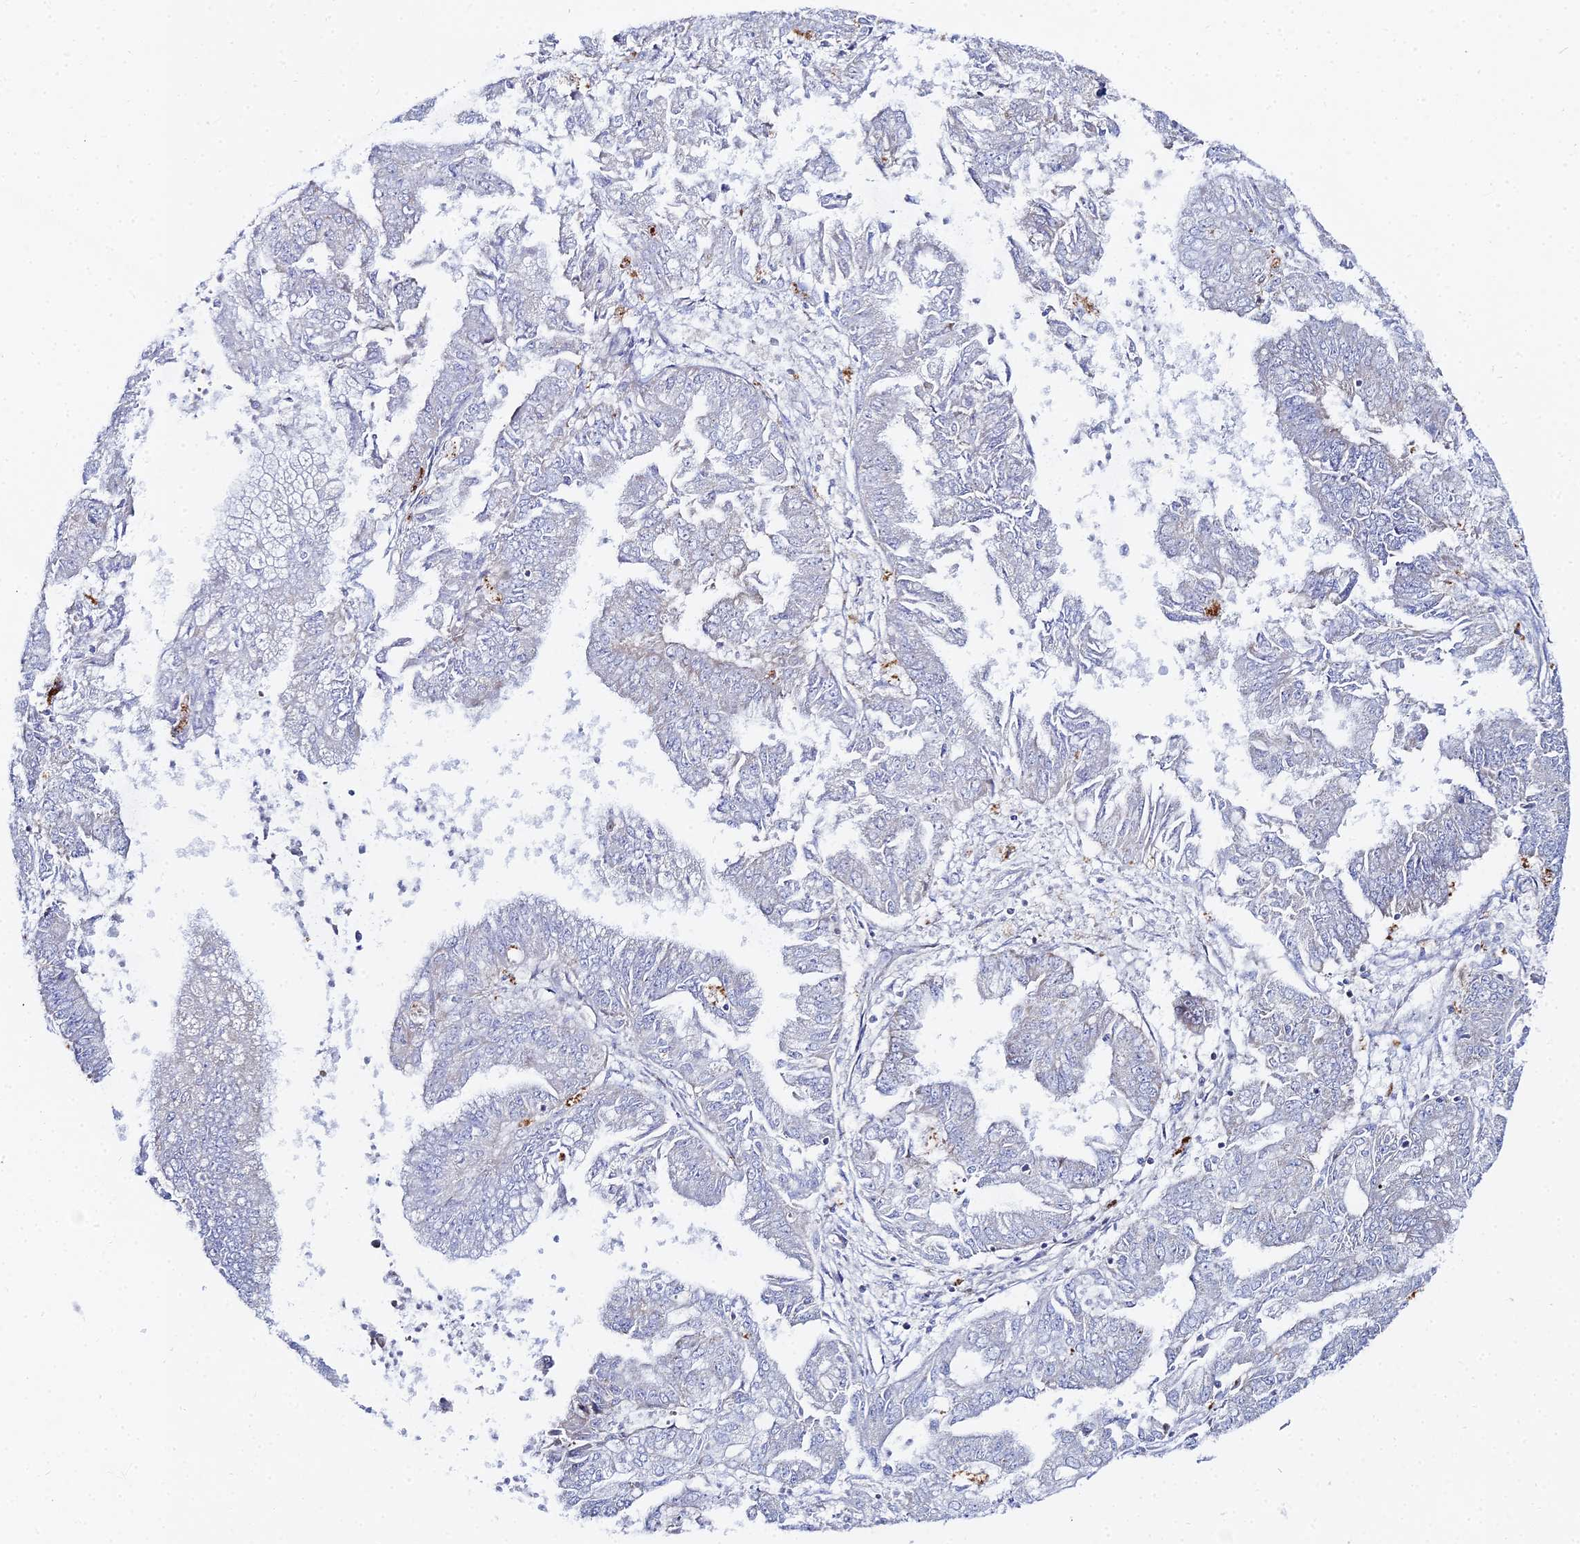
{"staining": {"intensity": "negative", "quantity": "none", "location": "none"}, "tissue": "endometrial cancer", "cell_type": "Tumor cells", "image_type": "cancer", "snomed": [{"axis": "morphology", "description": "Adenocarcinoma, NOS"}, {"axis": "topography", "description": "Endometrium"}], "caption": "This is an immunohistochemistry (IHC) micrograph of endometrial cancer (adenocarcinoma). There is no expression in tumor cells.", "gene": "MPC1", "patient": {"sex": "female", "age": 73}}